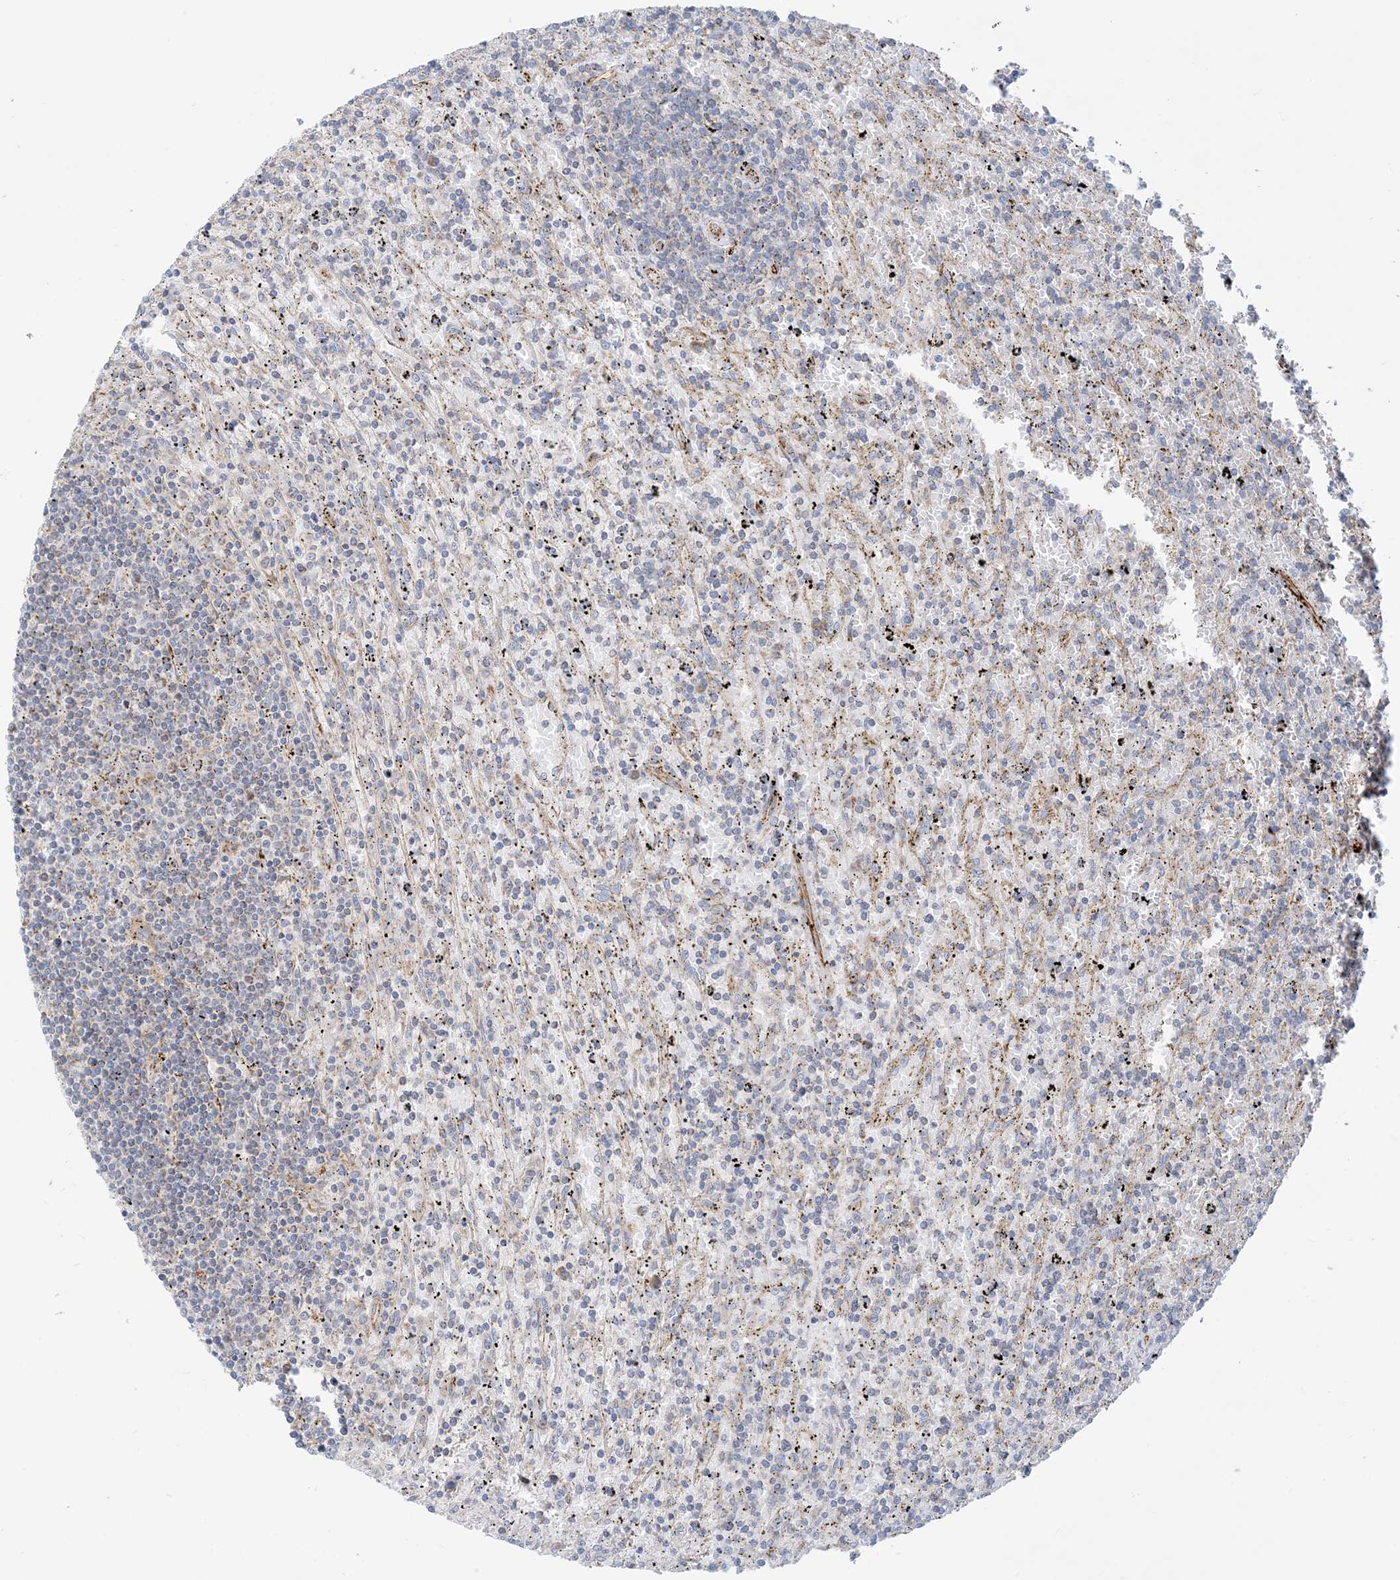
{"staining": {"intensity": "weak", "quantity": "25%-75%", "location": "cytoplasmic/membranous"}, "tissue": "lymphoma", "cell_type": "Tumor cells", "image_type": "cancer", "snomed": [{"axis": "morphology", "description": "Malignant lymphoma, non-Hodgkin's type, Low grade"}, {"axis": "topography", "description": "Spleen"}], "caption": "This micrograph displays immunohistochemistry (IHC) staining of low-grade malignant lymphoma, non-Hodgkin's type, with low weak cytoplasmic/membranous expression in about 25%-75% of tumor cells.", "gene": "COA3", "patient": {"sex": "male", "age": 76}}